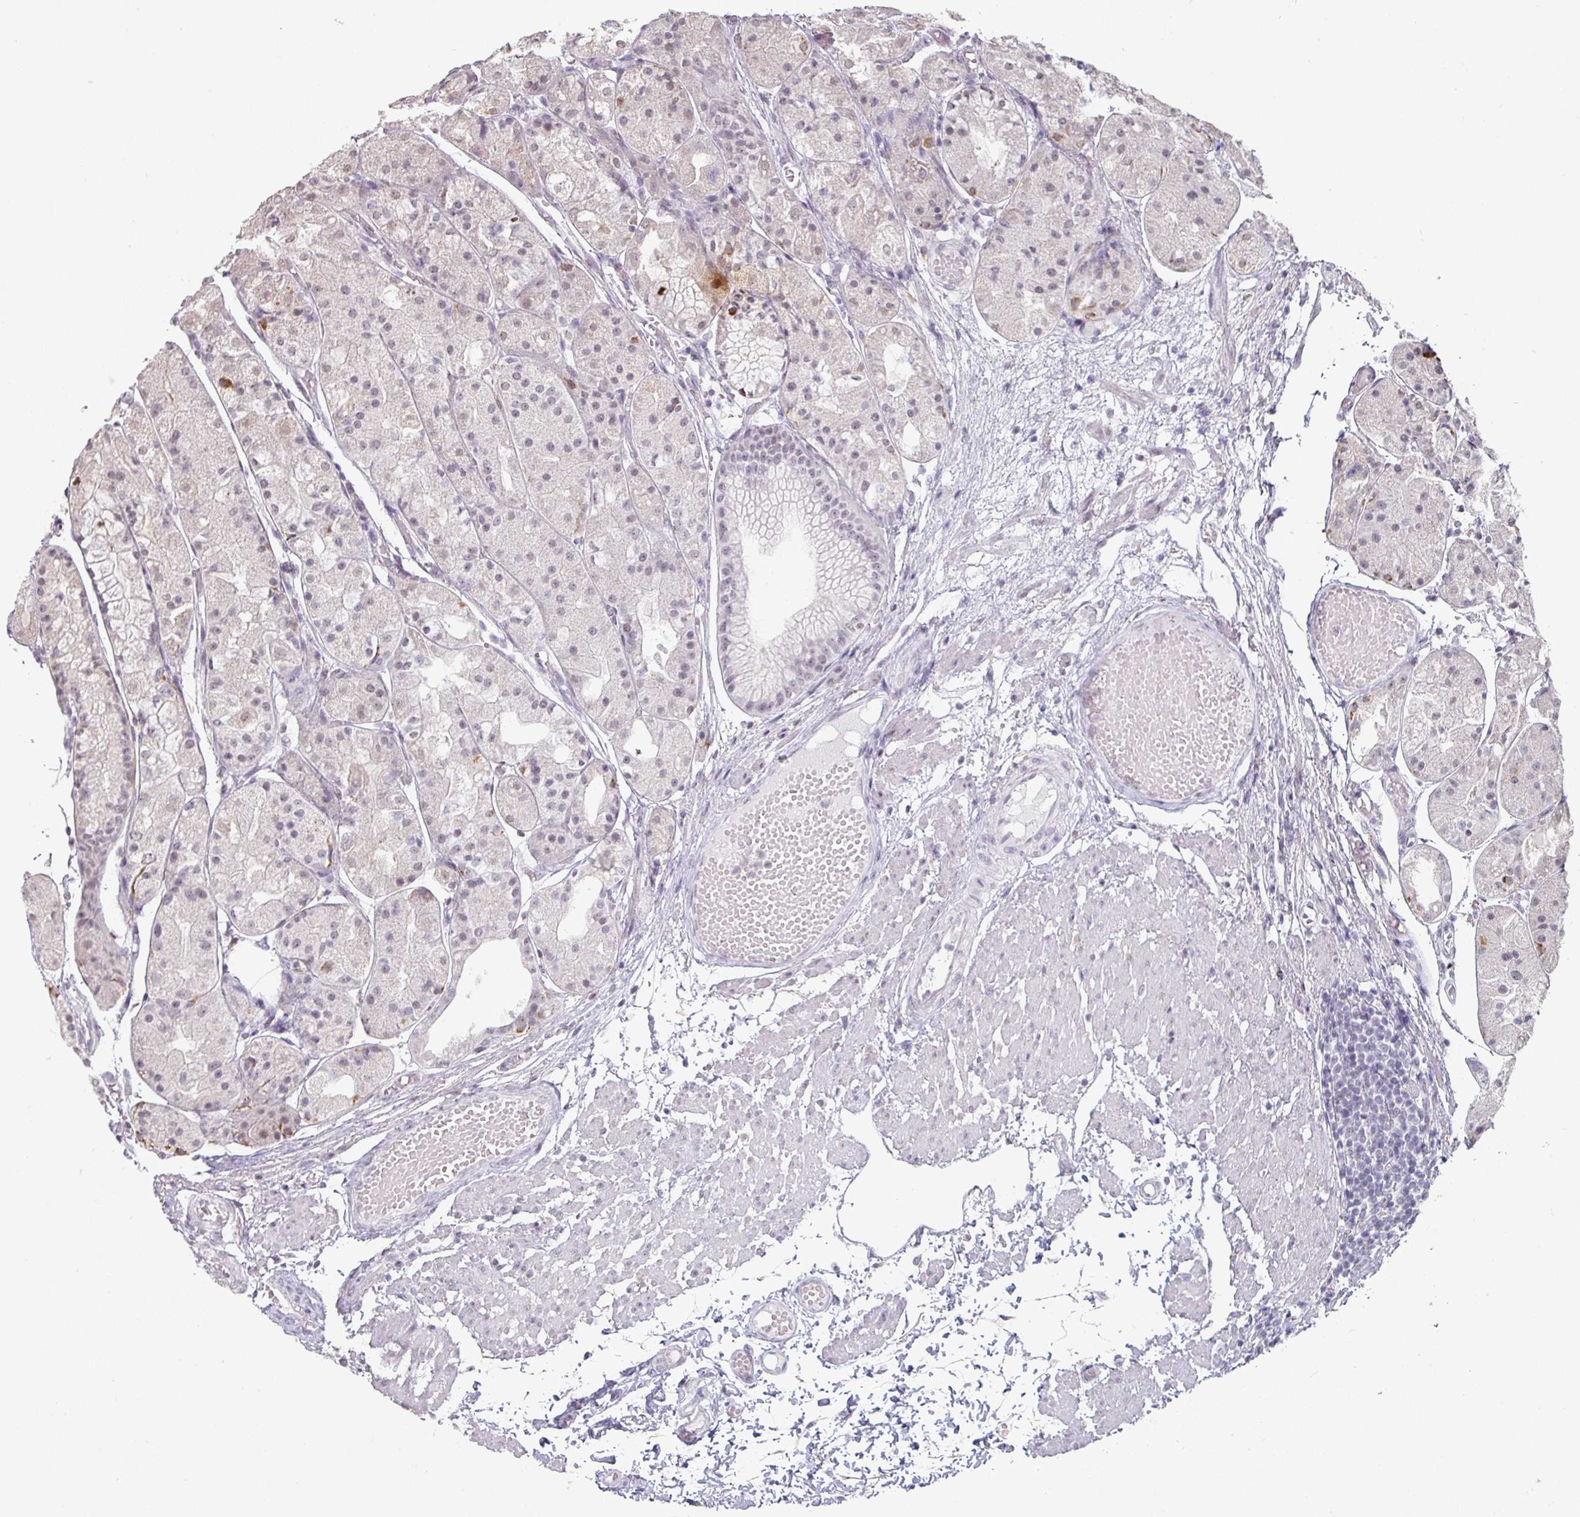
{"staining": {"intensity": "weak", "quantity": "<25%", "location": "nuclear"}, "tissue": "stomach", "cell_type": "Glandular cells", "image_type": "normal", "snomed": [{"axis": "morphology", "description": "Normal tissue, NOS"}, {"axis": "topography", "description": "Stomach, upper"}], "caption": "The image demonstrates no significant positivity in glandular cells of stomach.", "gene": "SPRR1A", "patient": {"sex": "male", "age": 72}}